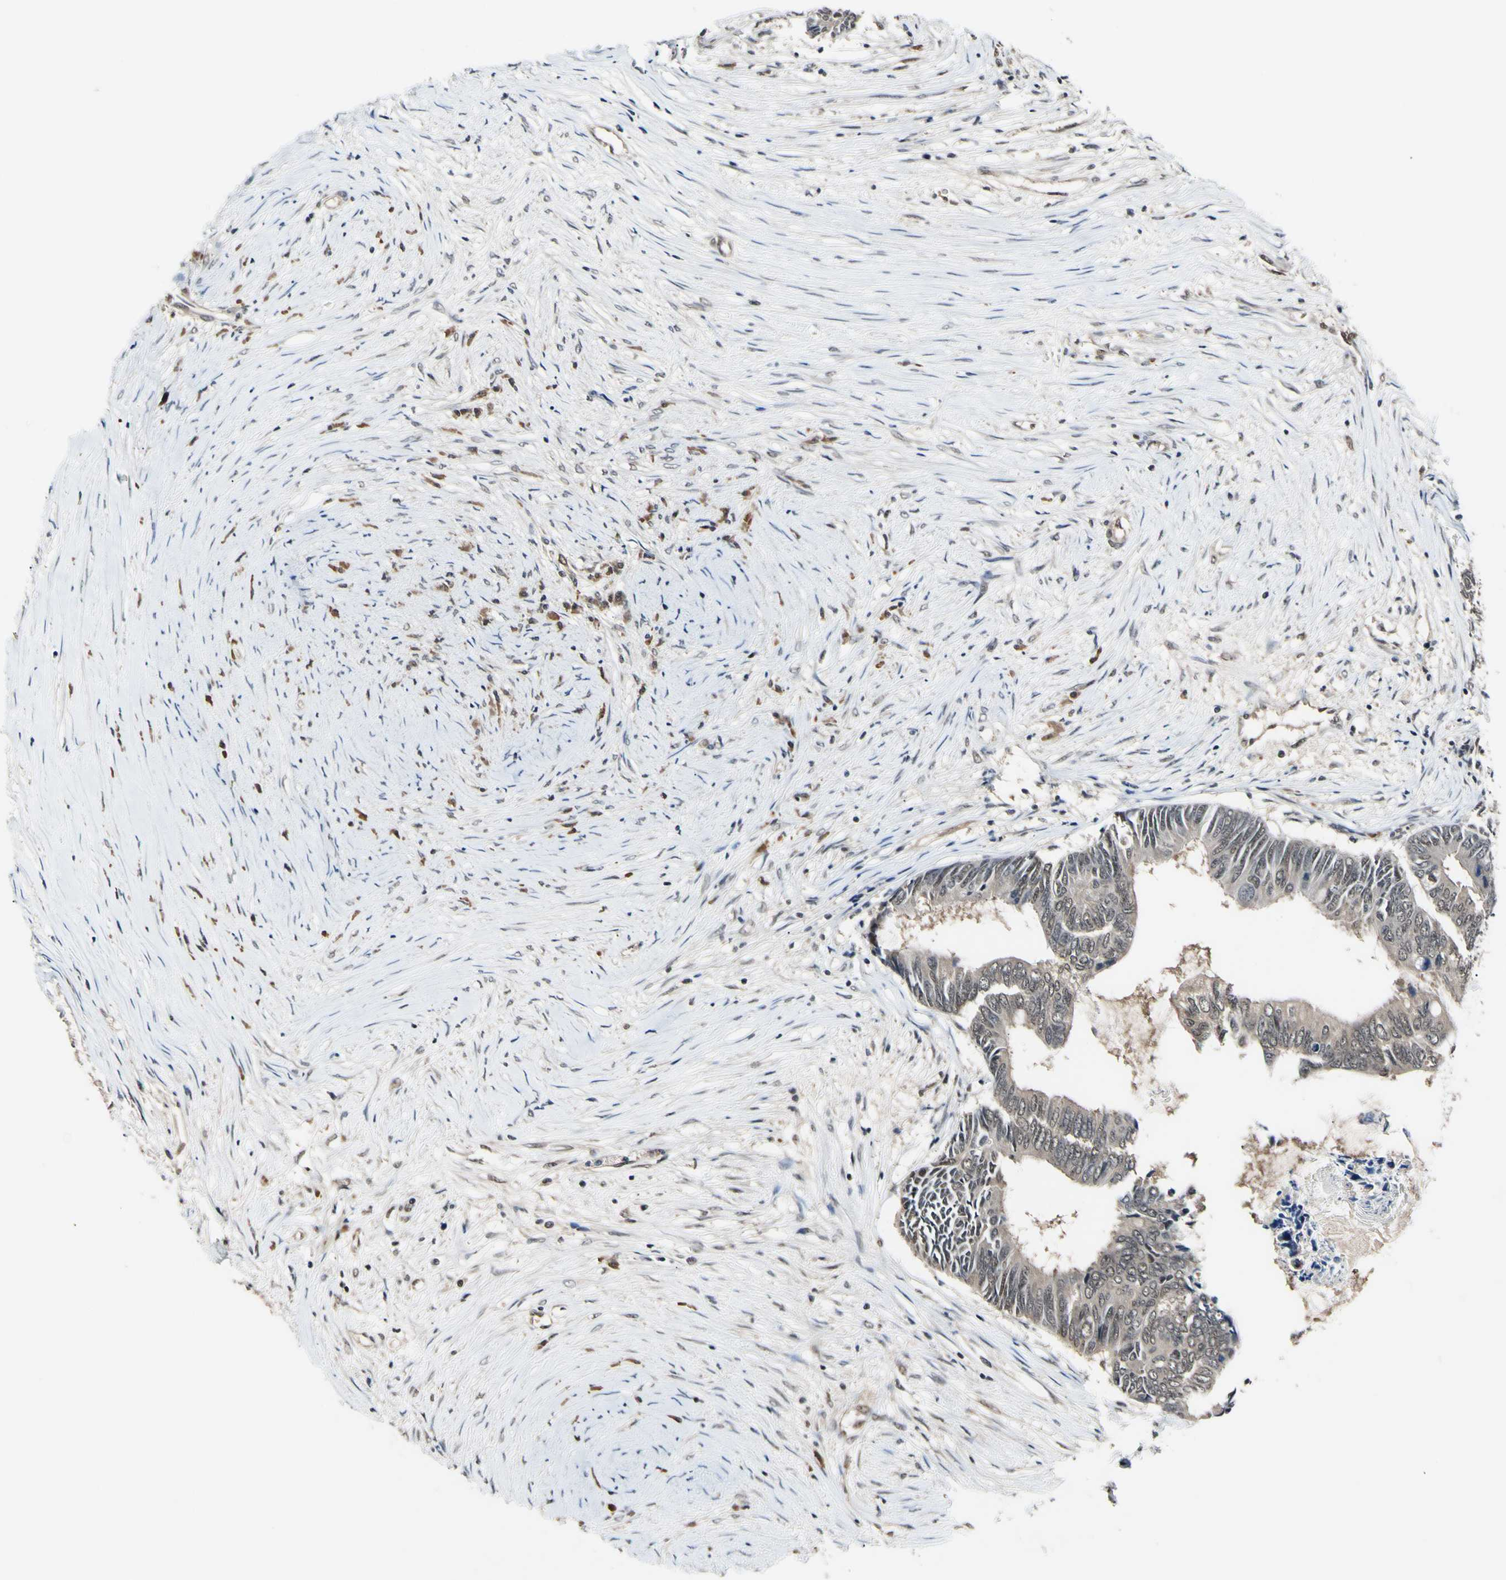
{"staining": {"intensity": "weak", "quantity": ">75%", "location": "cytoplasmic/membranous"}, "tissue": "colorectal cancer", "cell_type": "Tumor cells", "image_type": "cancer", "snomed": [{"axis": "morphology", "description": "Adenocarcinoma, NOS"}, {"axis": "topography", "description": "Rectum"}], "caption": "High-magnification brightfield microscopy of colorectal cancer (adenocarcinoma) stained with DAB (brown) and counterstained with hematoxylin (blue). tumor cells exhibit weak cytoplasmic/membranous positivity is appreciated in approximately>75% of cells.", "gene": "PSMD10", "patient": {"sex": "male", "age": 63}}